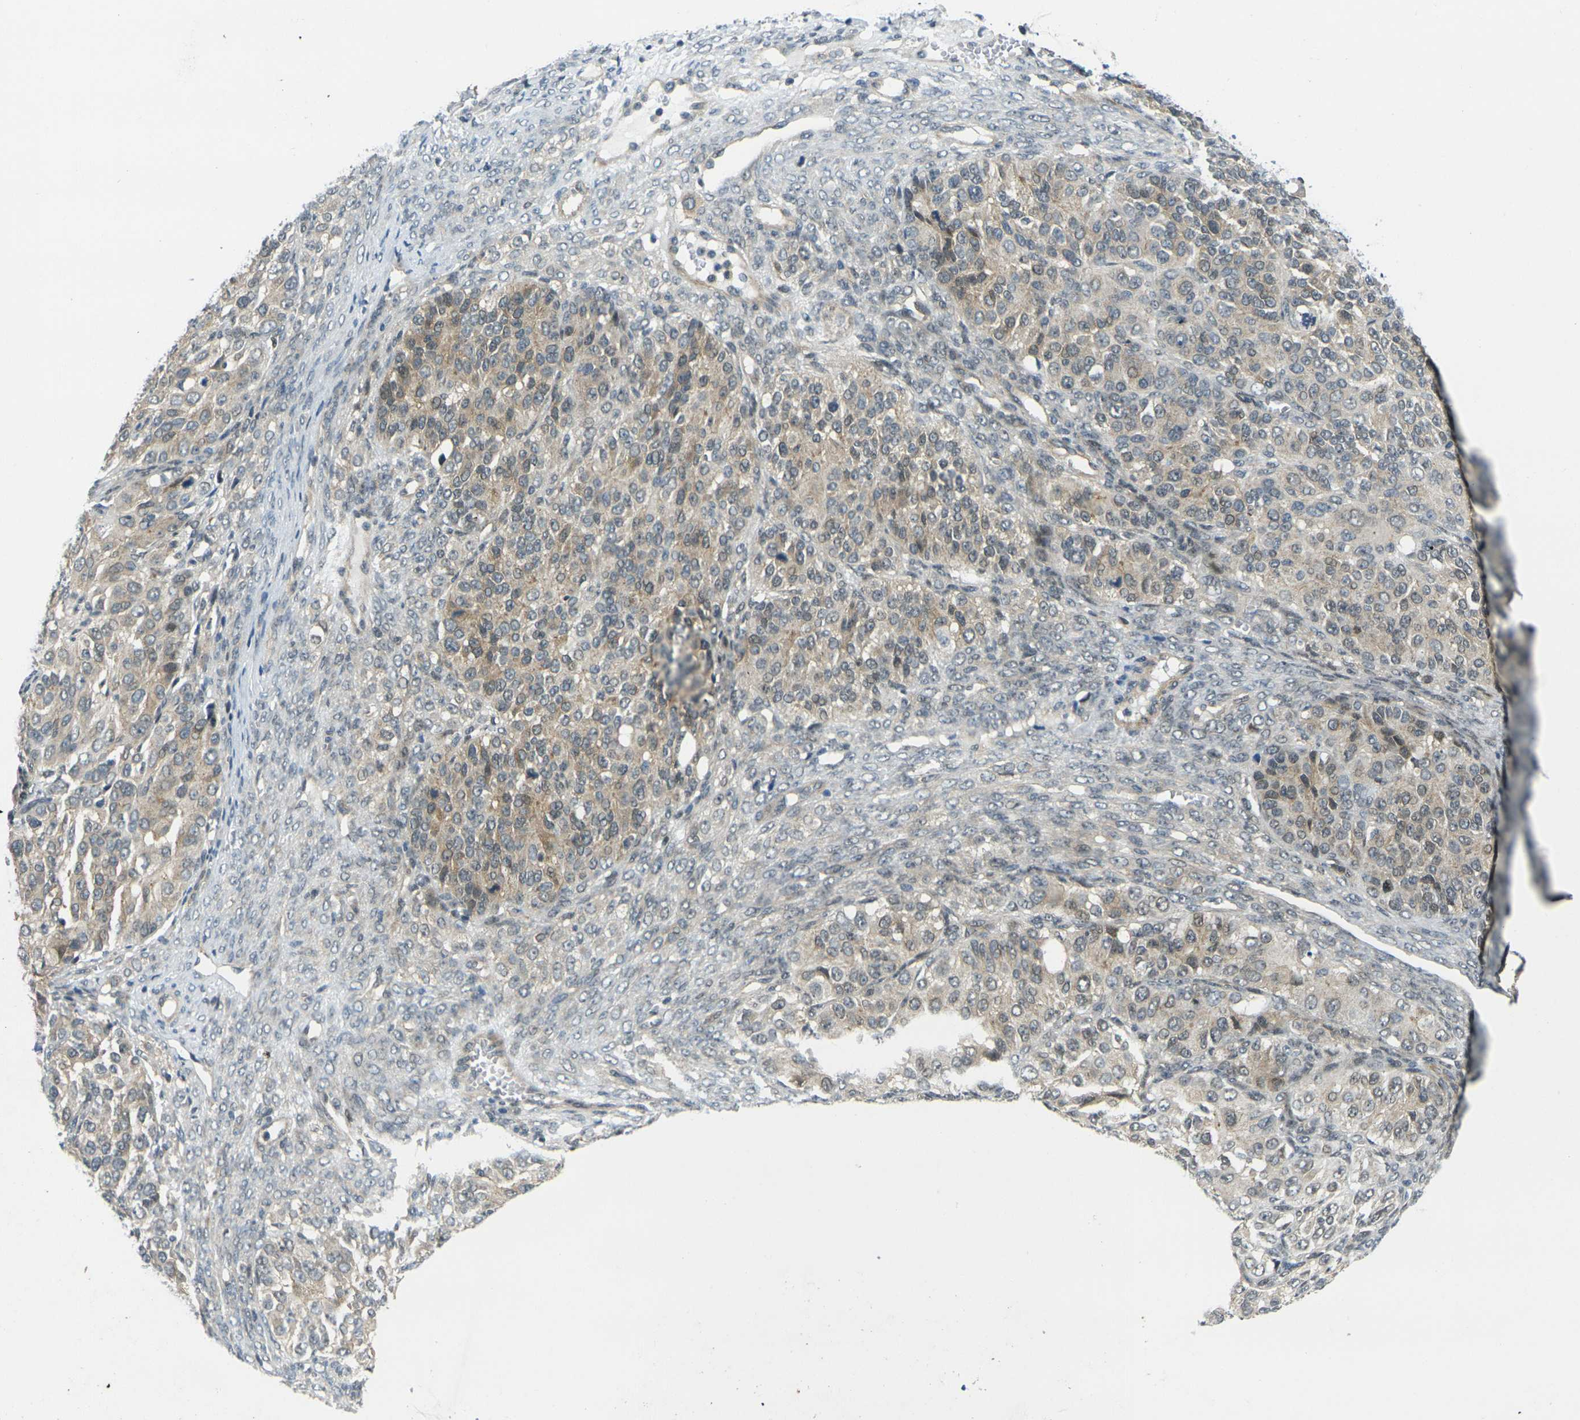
{"staining": {"intensity": "weak", "quantity": "25%-75%", "location": "cytoplasmic/membranous,nuclear"}, "tissue": "ovarian cancer", "cell_type": "Tumor cells", "image_type": "cancer", "snomed": [{"axis": "morphology", "description": "Carcinoma, endometroid"}, {"axis": "topography", "description": "Ovary"}], "caption": "Immunohistochemistry (IHC) histopathology image of neoplastic tissue: human endometroid carcinoma (ovarian) stained using IHC displays low levels of weak protein expression localized specifically in the cytoplasmic/membranous and nuclear of tumor cells, appearing as a cytoplasmic/membranous and nuclear brown color.", "gene": "KCTD10", "patient": {"sex": "female", "age": 51}}